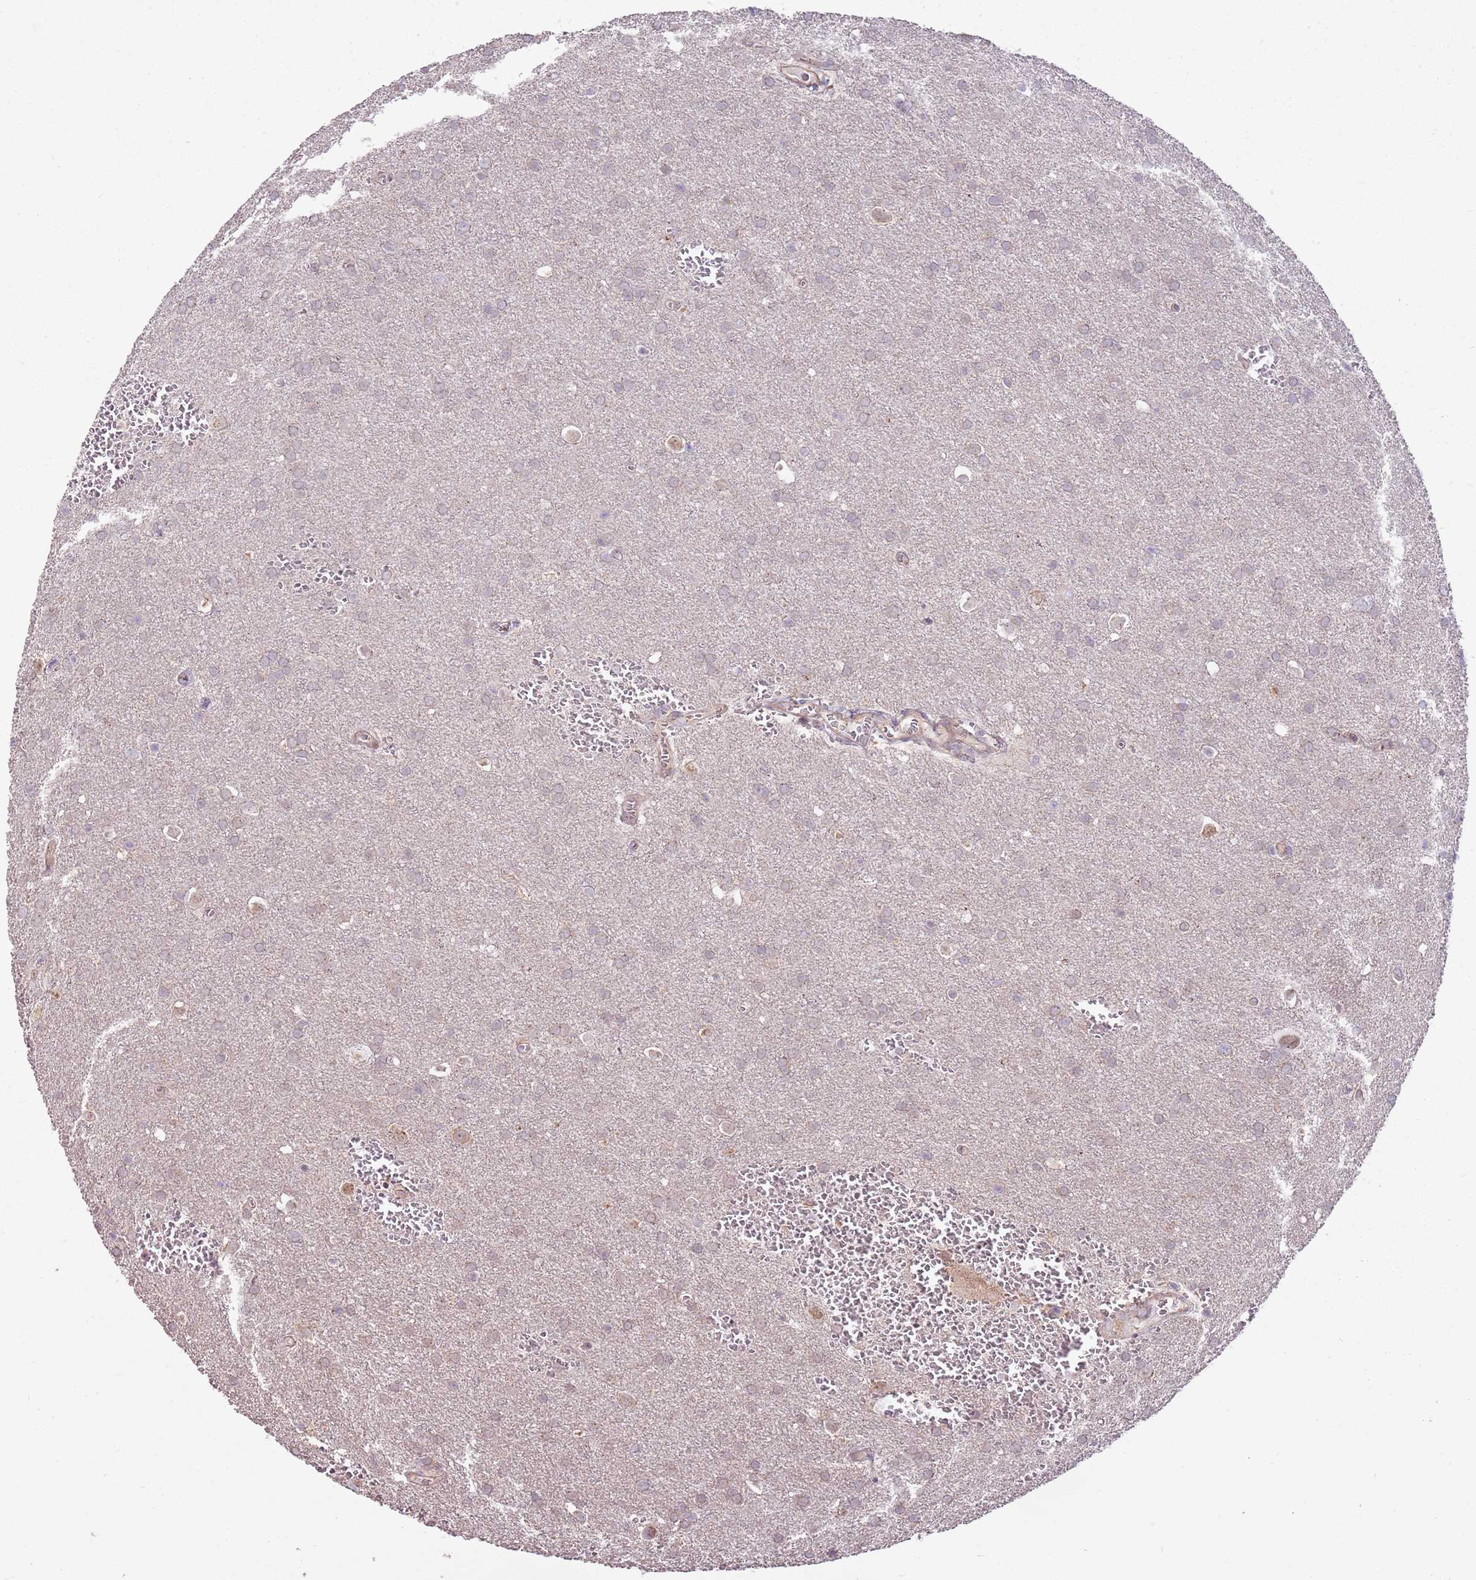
{"staining": {"intensity": "negative", "quantity": "none", "location": "none"}, "tissue": "glioma", "cell_type": "Tumor cells", "image_type": "cancer", "snomed": [{"axis": "morphology", "description": "Glioma, malignant, Low grade"}, {"axis": "topography", "description": "Brain"}], "caption": "IHC photomicrograph of glioma stained for a protein (brown), which displays no positivity in tumor cells. Brightfield microscopy of immunohistochemistry stained with DAB (3,3'-diaminobenzidine) (brown) and hematoxylin (blue), captured at high magnification.", "gene": "SPATA31D1", "patient": {"sex": "female", "age": 32}}